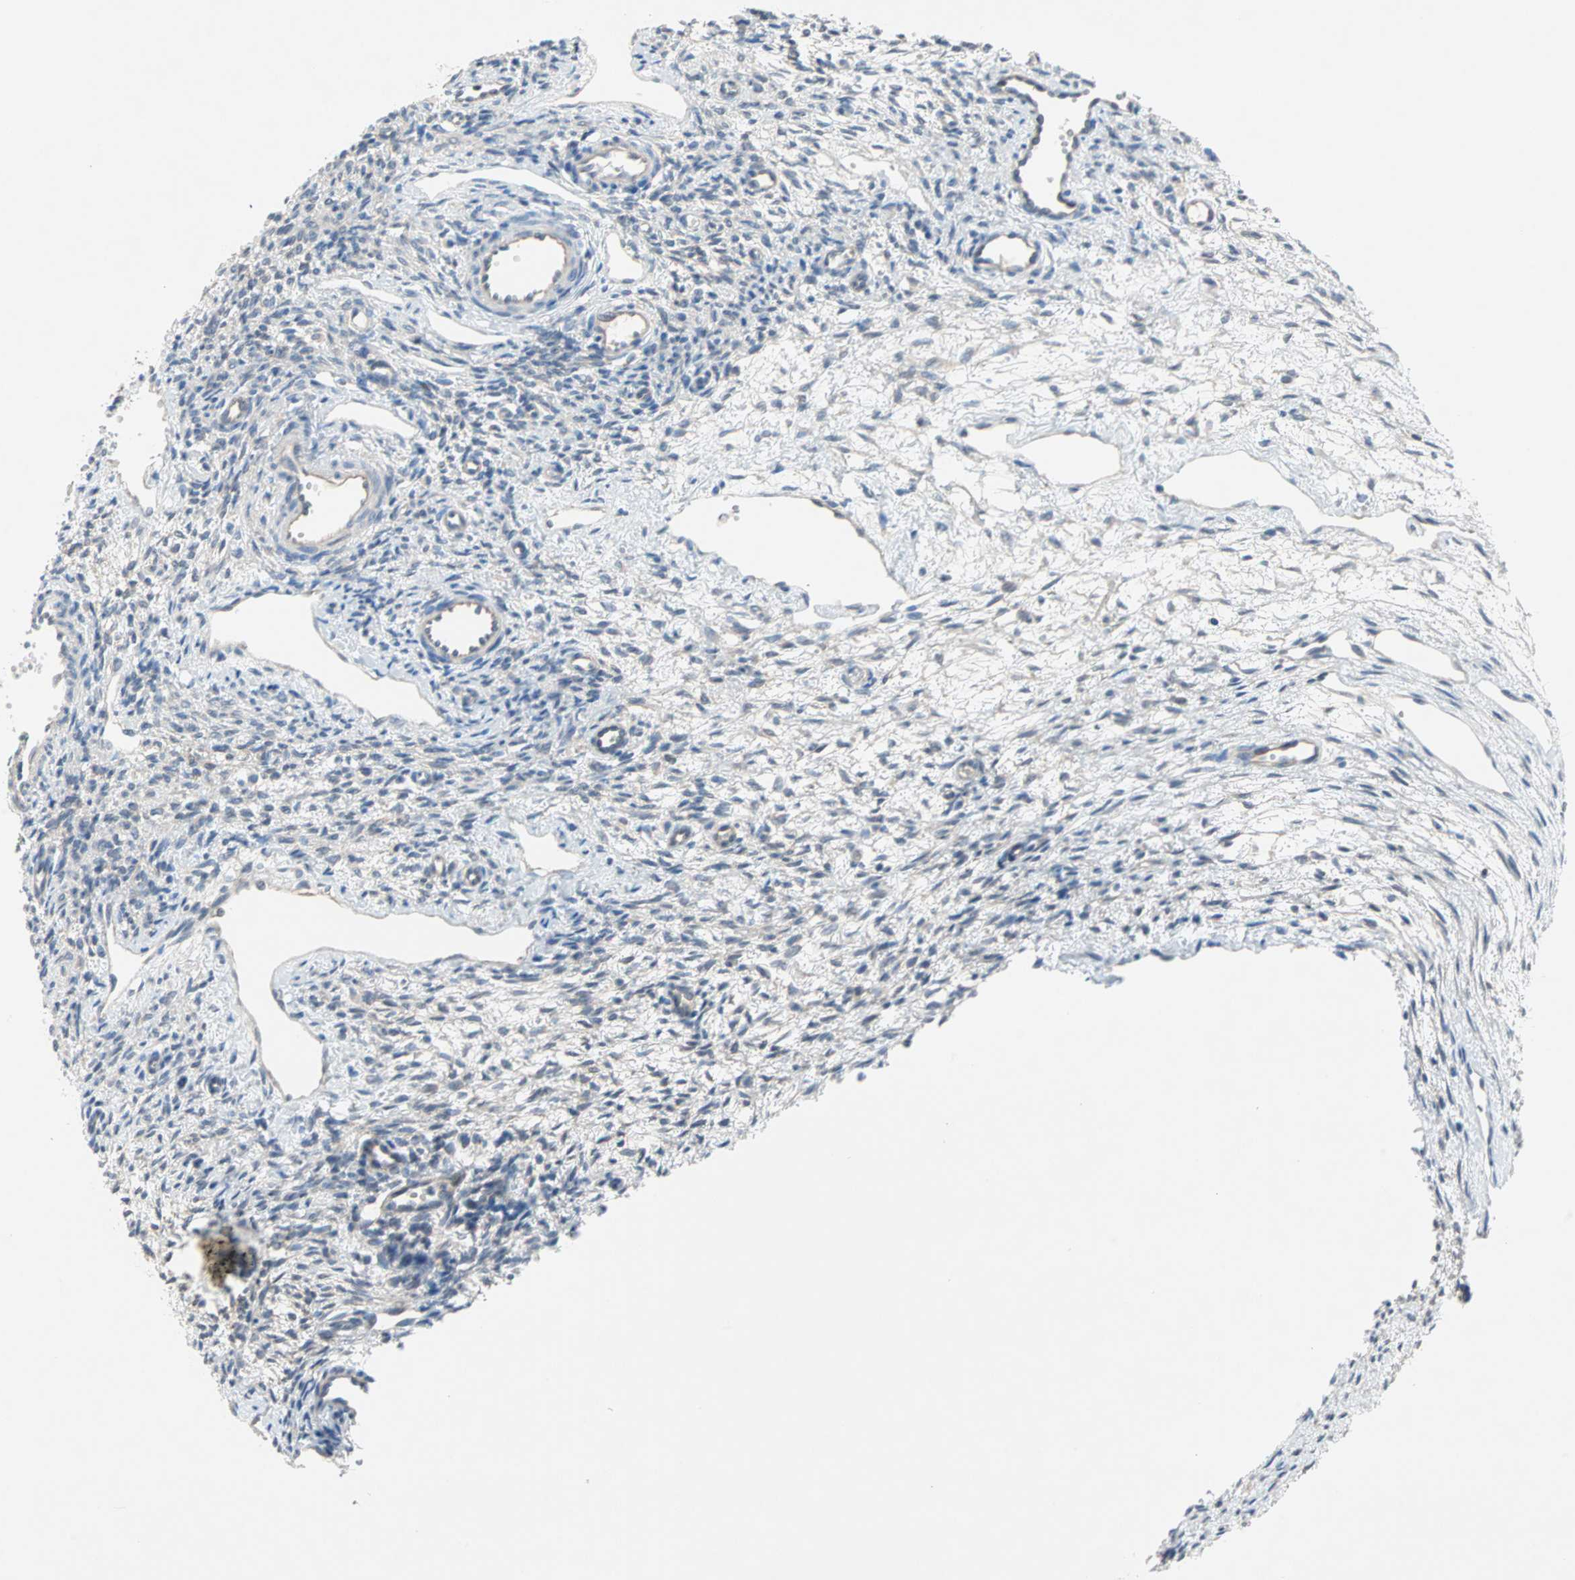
{"staining": {"intensity": "weak", "quantity": ">75%", "location": "cytoplasmic/membranous"}, "tissue": "ovary", "cell_type": "Ovarian stroma cells", "image_type": "normal", "snomed": [{"axis": "morphology", "description": "Normal tissue, NOS"}, {"axis": "topography", "description": "Ovary"}], "caption": "Immunohistochemistry histopathology image of unremarkable ovary: human ovary stained using immunohistochemistry (IHC) reveals low levels of weak protein expression localized specifically in the cytoplasmic/membranous of ovarian stroma cells, appearing as a cytoplasmic/membranous brown color.", "gene": "MPI", "patient": {"sex": "female", "age": 33}}